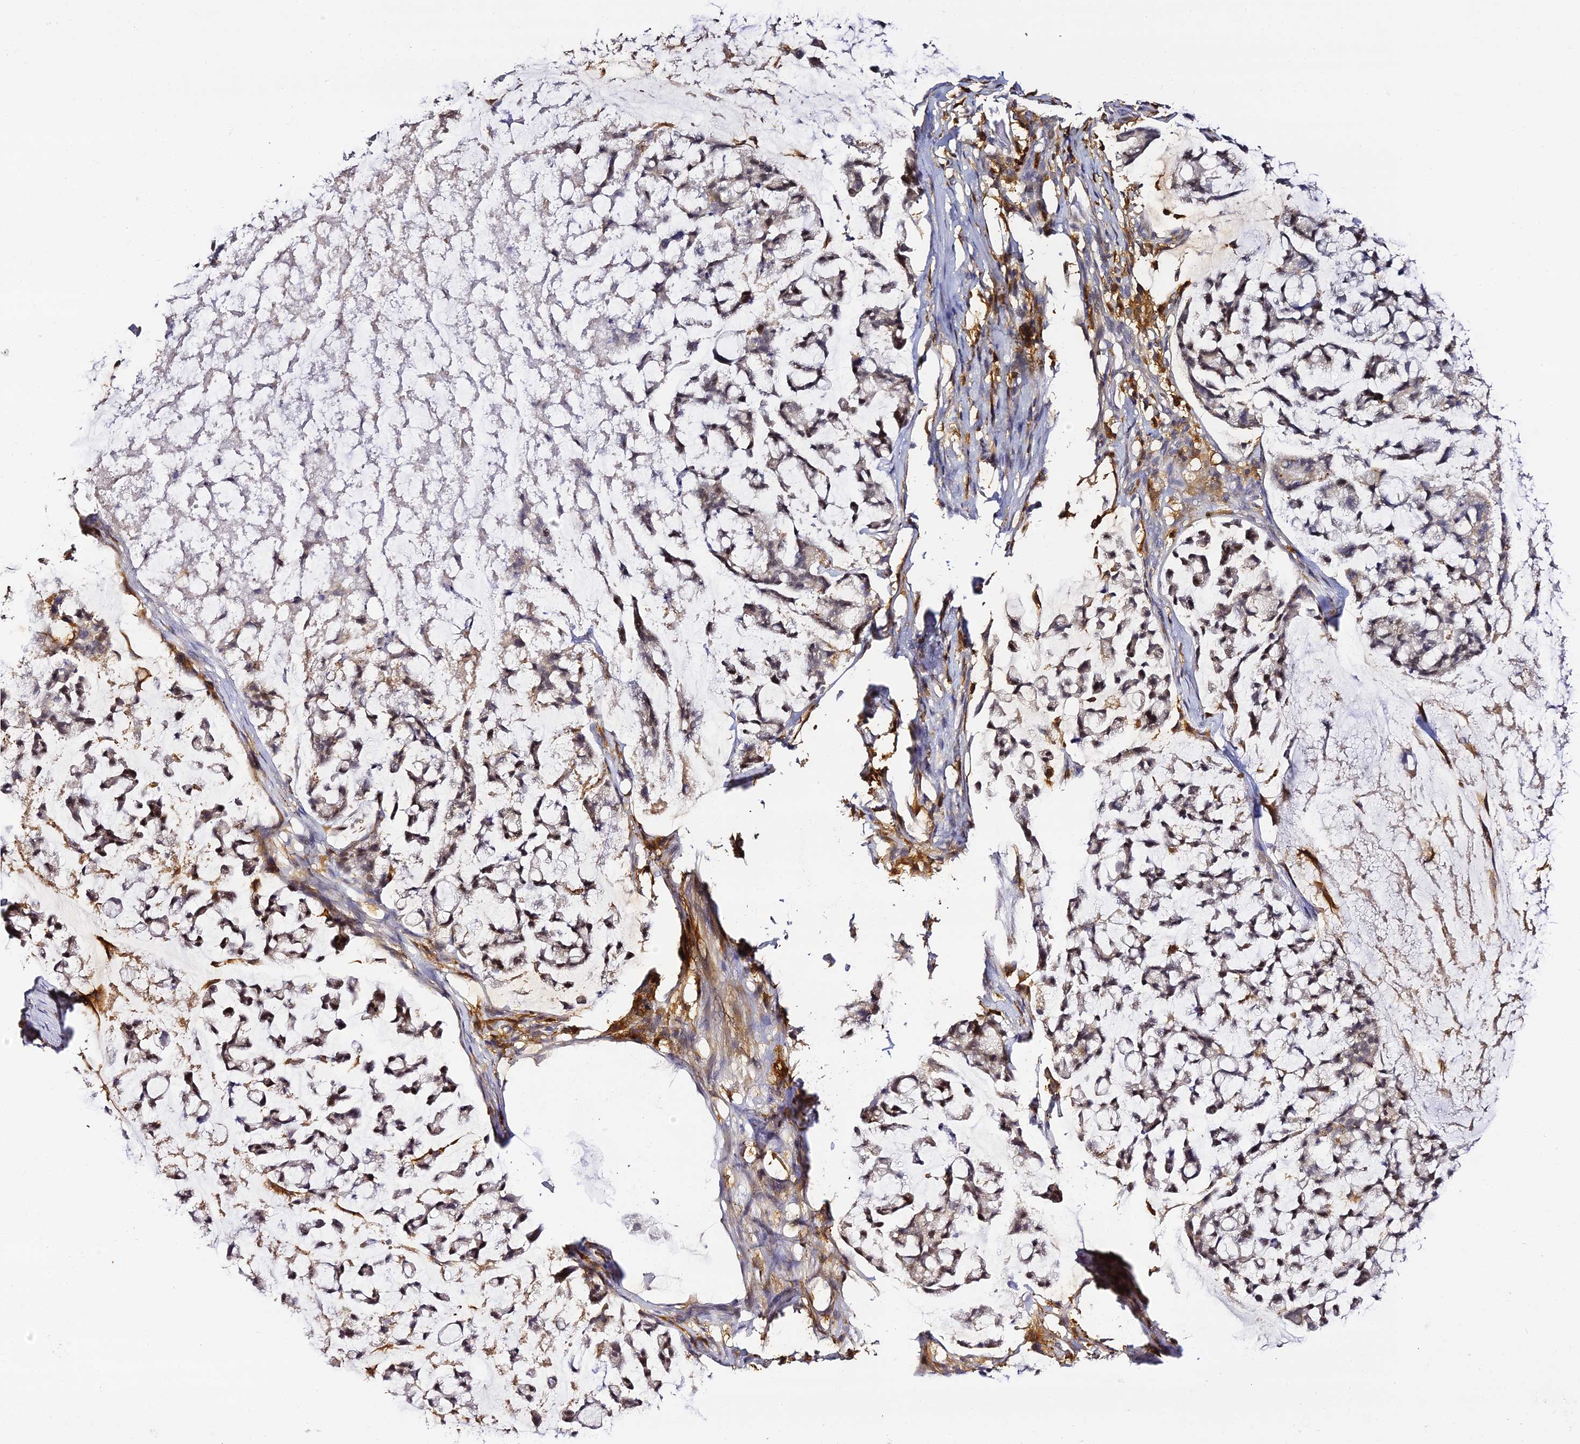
{"staining": {"intensity": "weak", "quantity": "25%-75%", "location": "cytoplasmic/membranous,nuclear"}, "tissue": "stomach cancer", "cell_type": "Tumor cells", "image_type": "cancer", "snomed": [{"axis": "morphology", "description": "Adenocarcinoma, NOS"}, {"axis": "topography", "description": "Stomach, lower"}], "caption": "Approximately 25%-75% of tumor cells in stomach cancer show weak cytoplasmic/membranous and nuclear protein staining as visualized by brown immunohistochemical staining.", "gene": "IL4I1", "patient": {"sex": "male", "age": 67}}